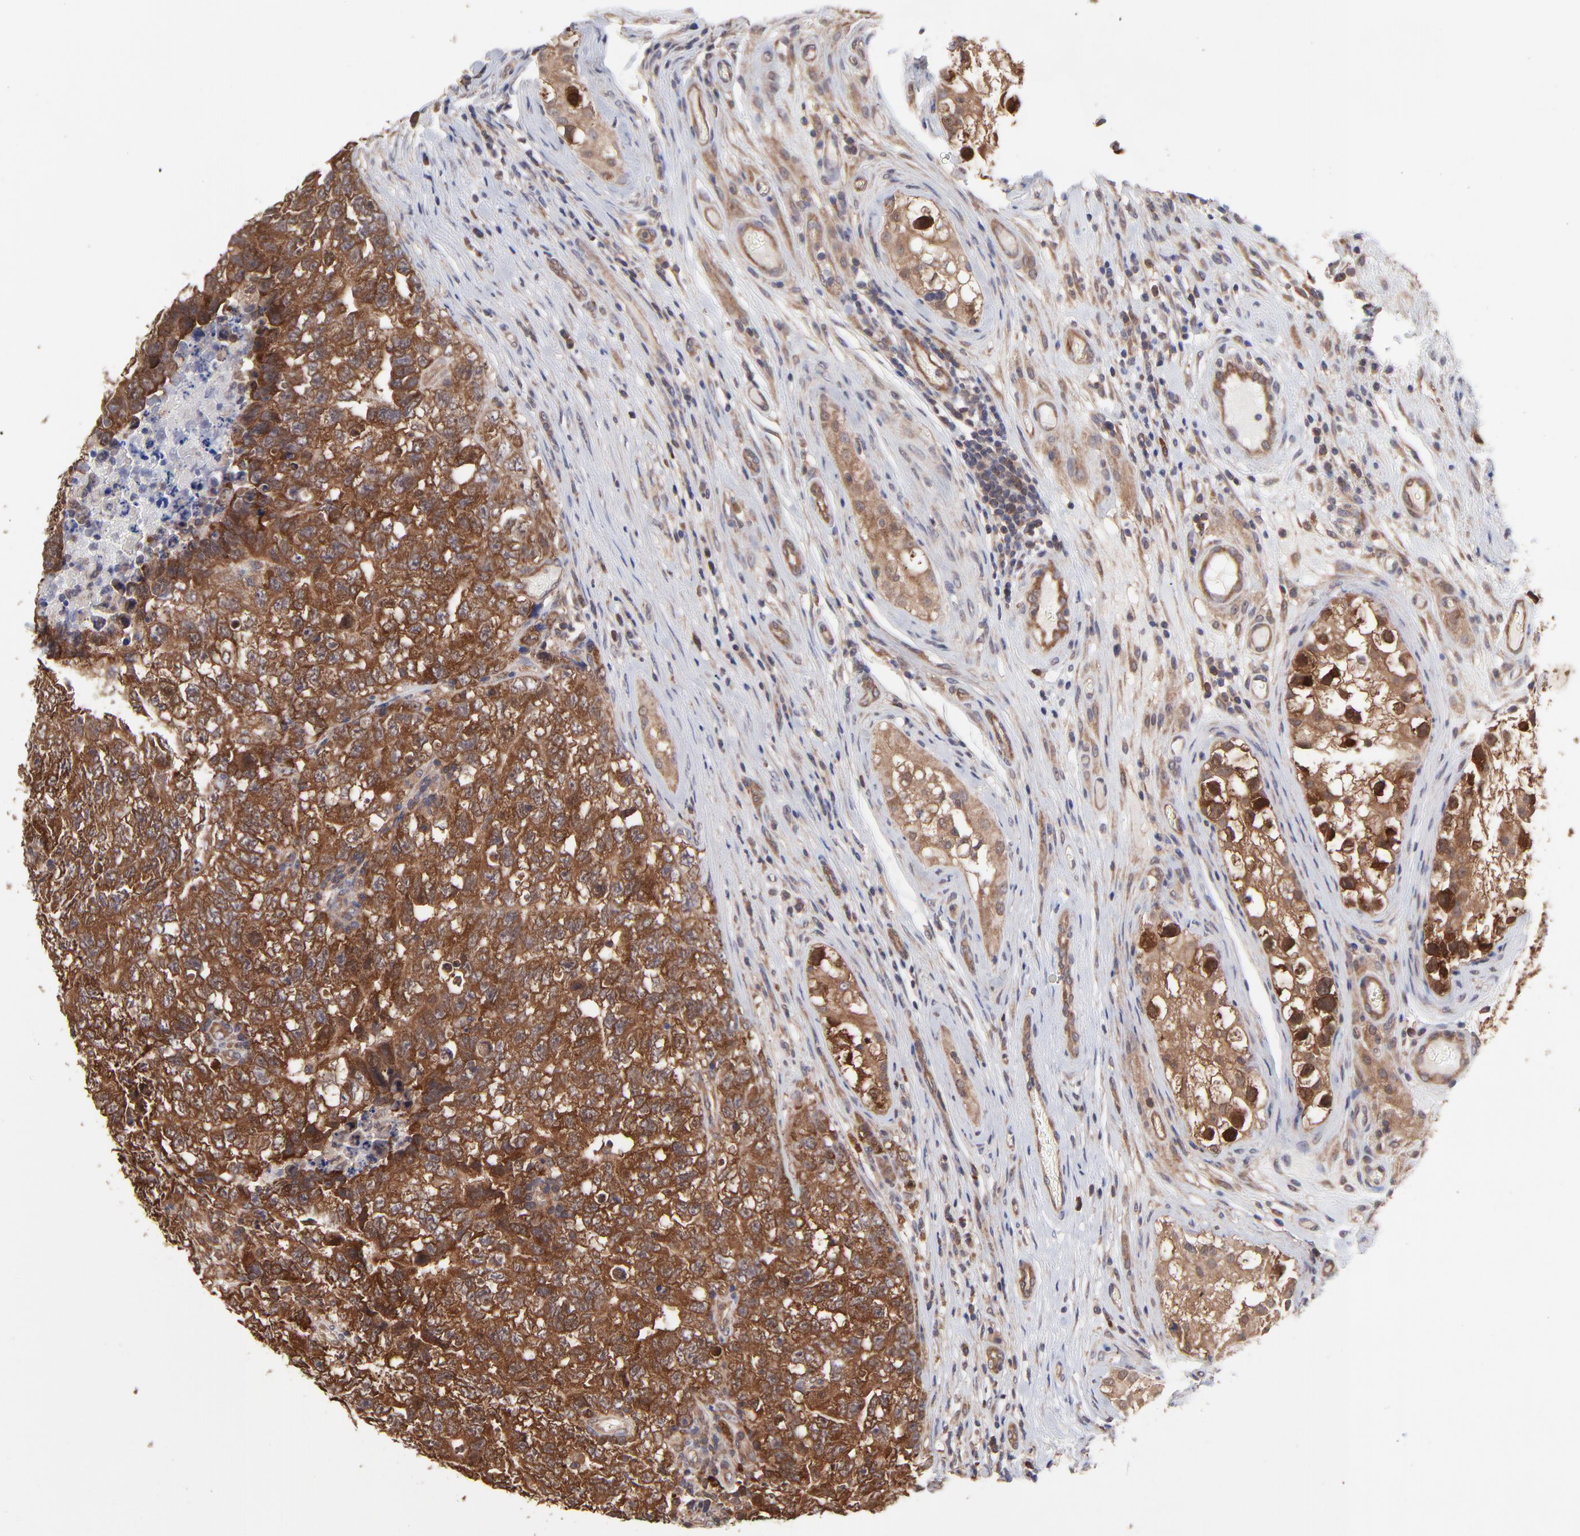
{"staining": {"intensity": "strong", "quantity": ">75%", "location": "cytoplasmic/membranous"}, "tissue": "testis cancer", "cell_type": "Tumor cells", "image_type": "cancer", "snomed": [{"axis": "morphology", "description": "Carcinoma, Embryonal, NOS"}, {"axis": "topography", "description": "Testis"}], "caption": "DAB immunohistochemical staining of human embryonal carcinoma (testis) displays strong cytoplasmic/membranous protein positivity in approximately >75% of tumor cells.", "gene": "GART", "patient": {"sex": "male", "age": 31}}